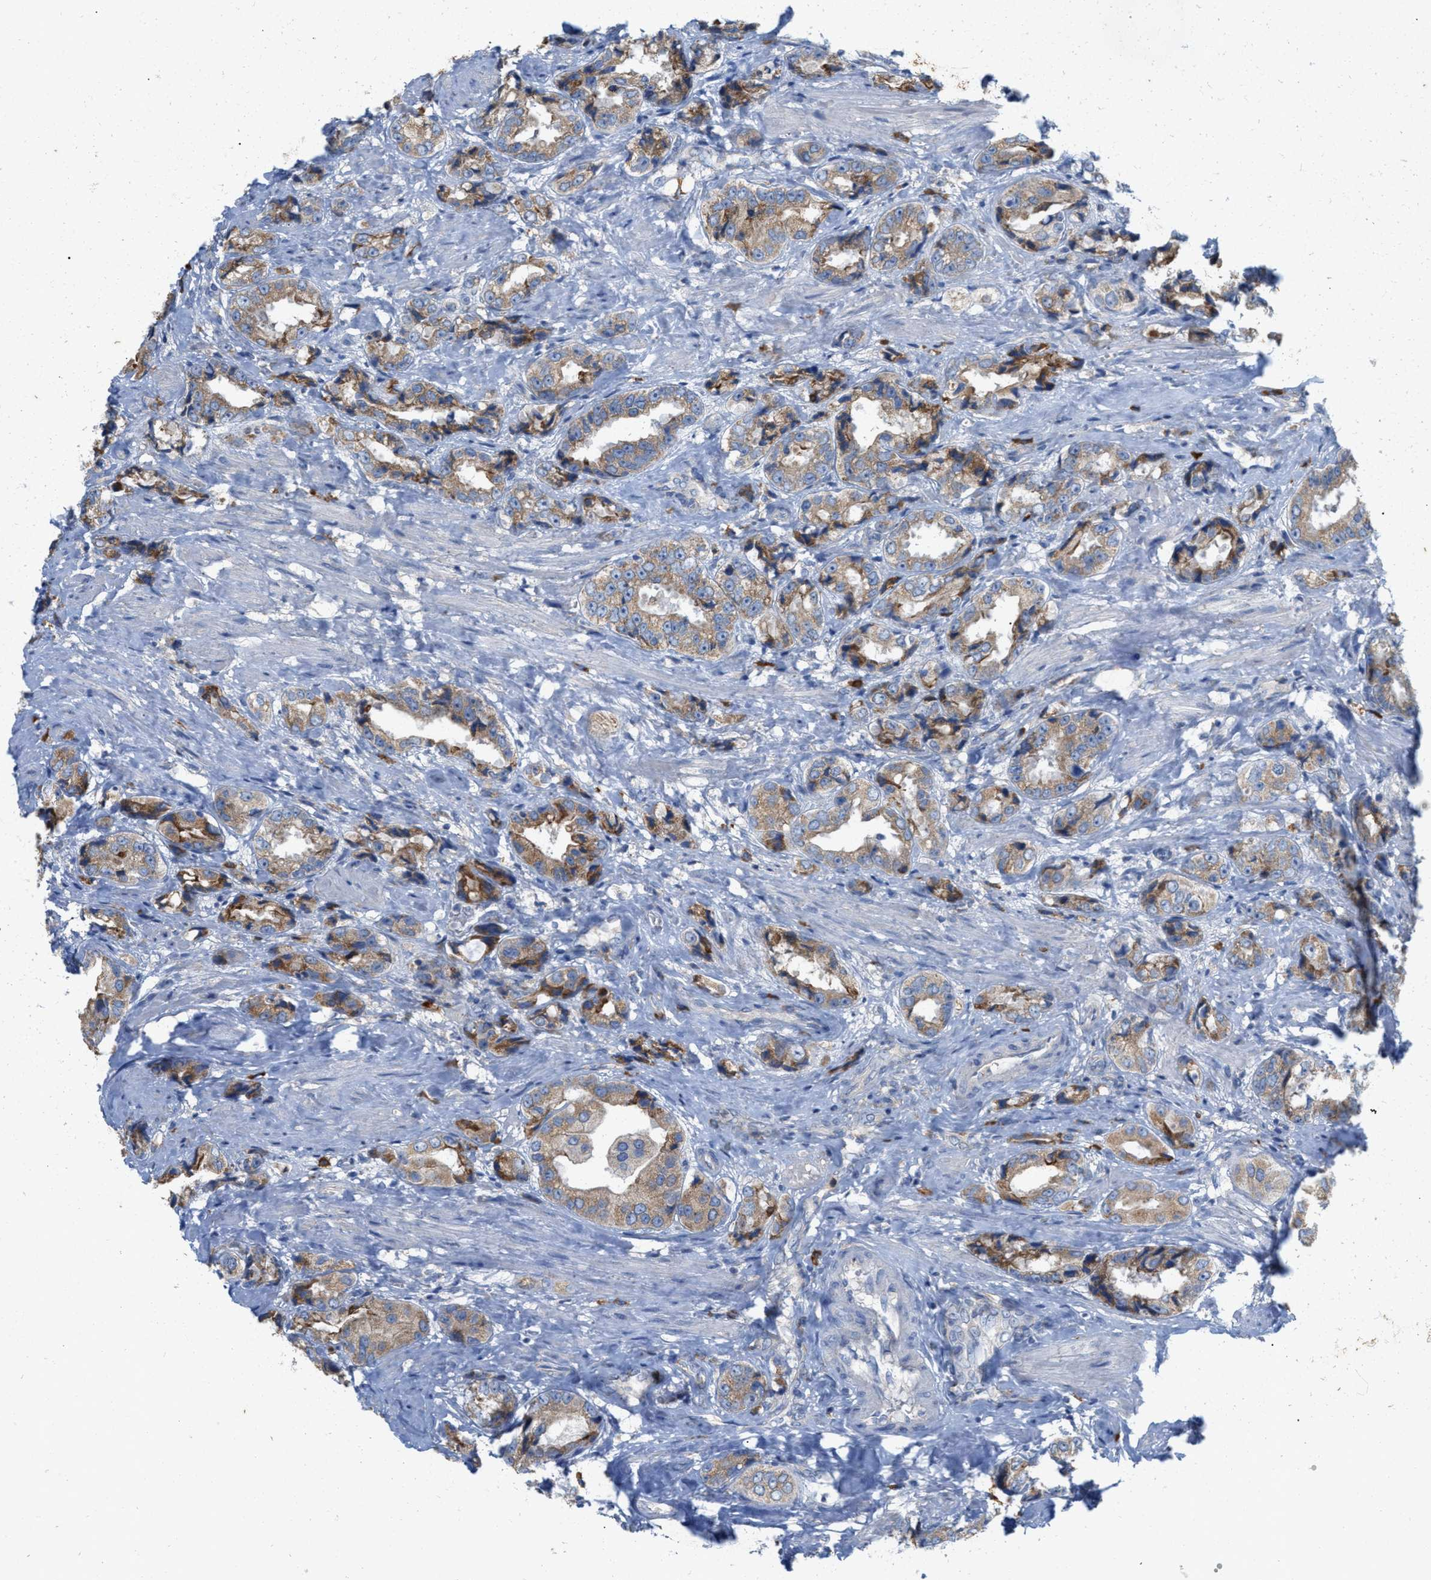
{"staining": {"intensity": "moderate", "quantity": ">75%", "location": "cytoplasmic/membranous"}, "tissue": "prostate cancer", "cell_type": "Tumor cells", "image_type": "cancer", "snomed": [{"axis": "morphology", "description": "Adenocarcinoma, High grade"}, {"axis": "topography", "description": "Prostate"}], "caption": "Moderate cytoplasmic/membranous protein expression is seen in about >75% of tumor cells in prostate cancer.", "gene": "DYNC2I1", "patient": {"sex": "male", "age": 61}}